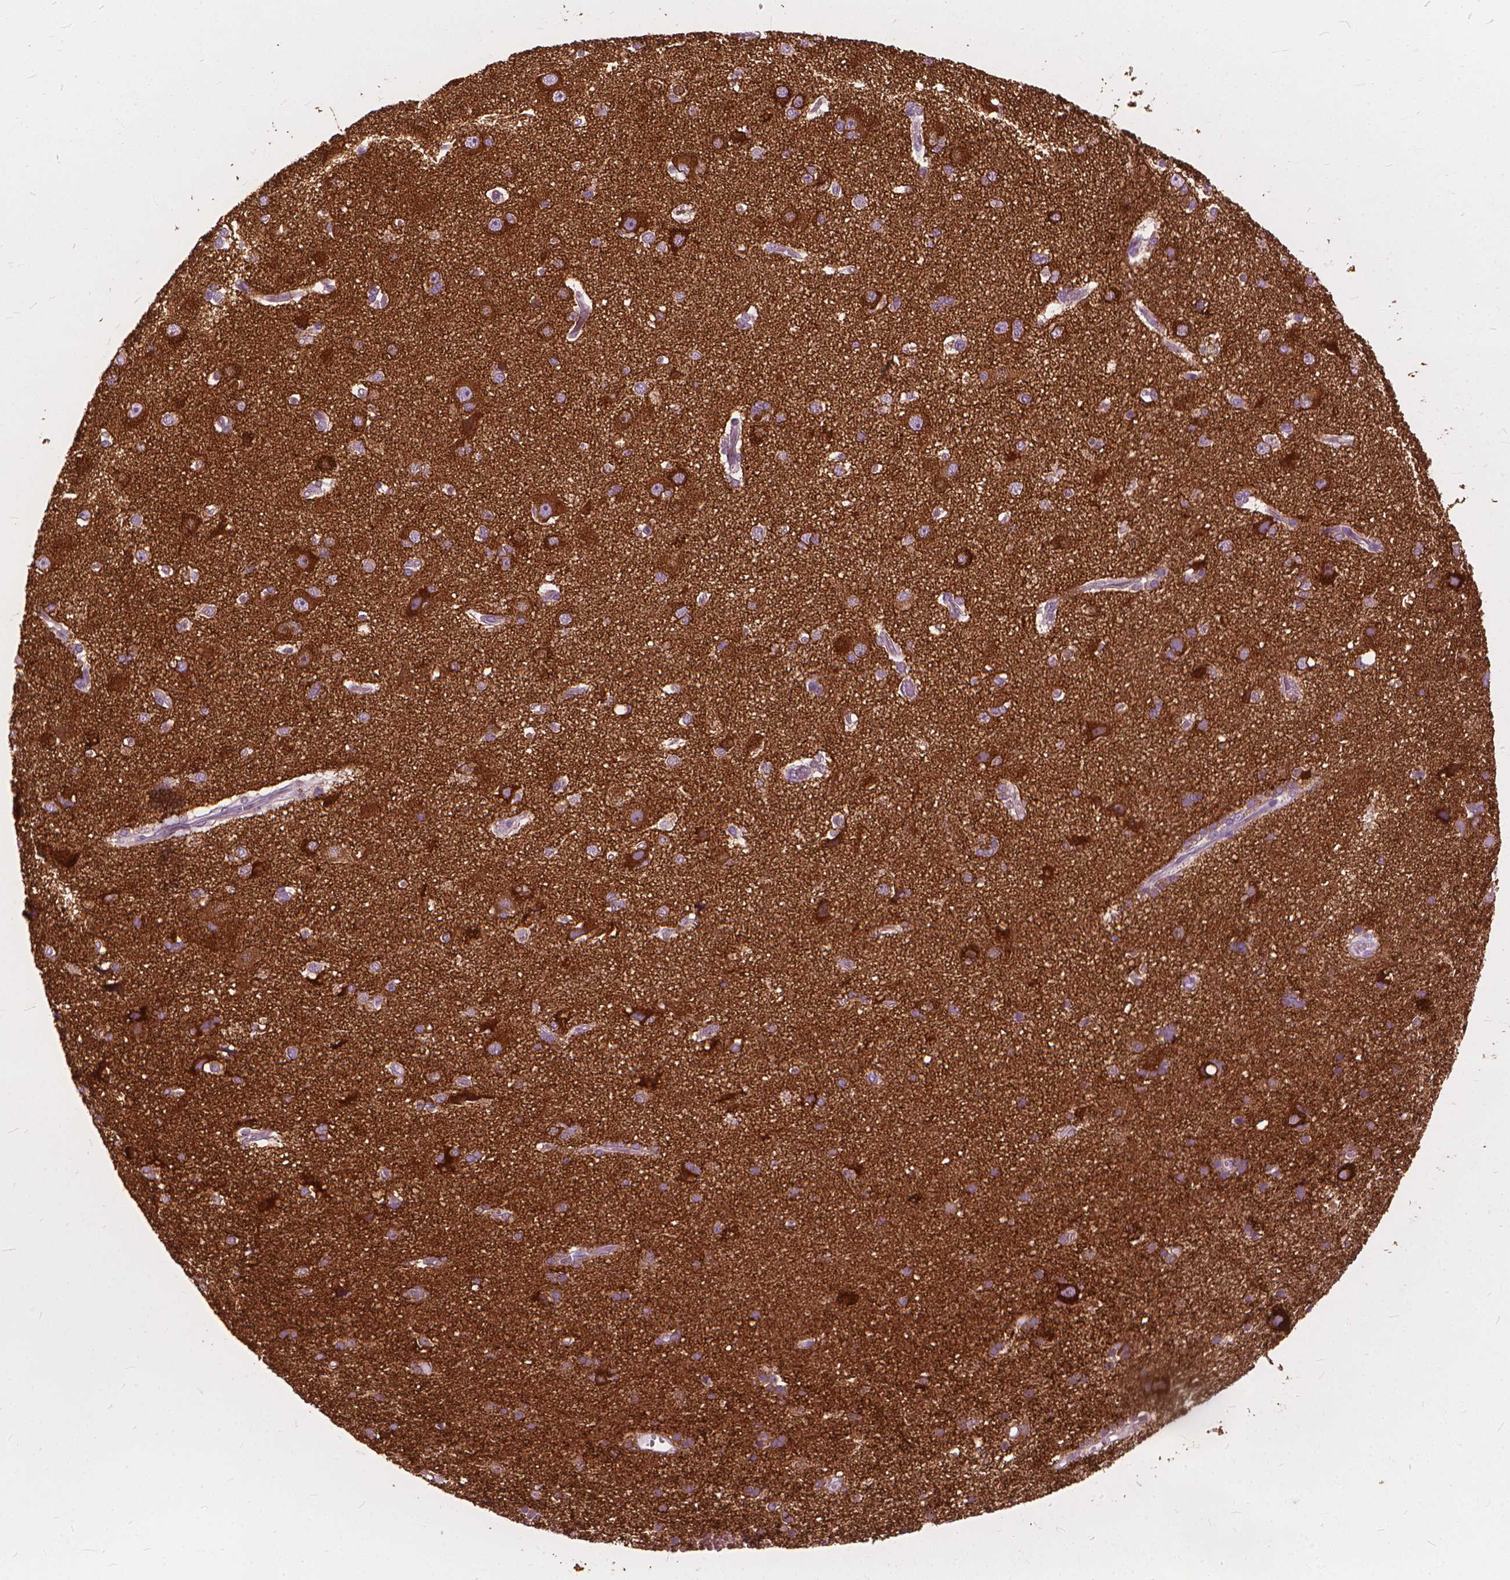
{"staining": {"intensity": "negative", "quantity": "none", "location": "none"}, "tissue": "cerebral cortex", "cell_type": "Endothelial cells", "image_type": "normal", "snomed": [{"axis": "morphology", "description": "Normal tissue, NOS"}, {"axis": "morphology", "description": "Glioma, malignant, High grade"}, {"axis": "topography", "description": "Cerebral cortex"}], "caption": "This is a photomicrograph of immunohistochemistry staining of unremarkable cerebral cortex, which shows no positivity in endothelial cells.", "gene": "DNM1", "patient": {"sex": "male", "age": 71}}